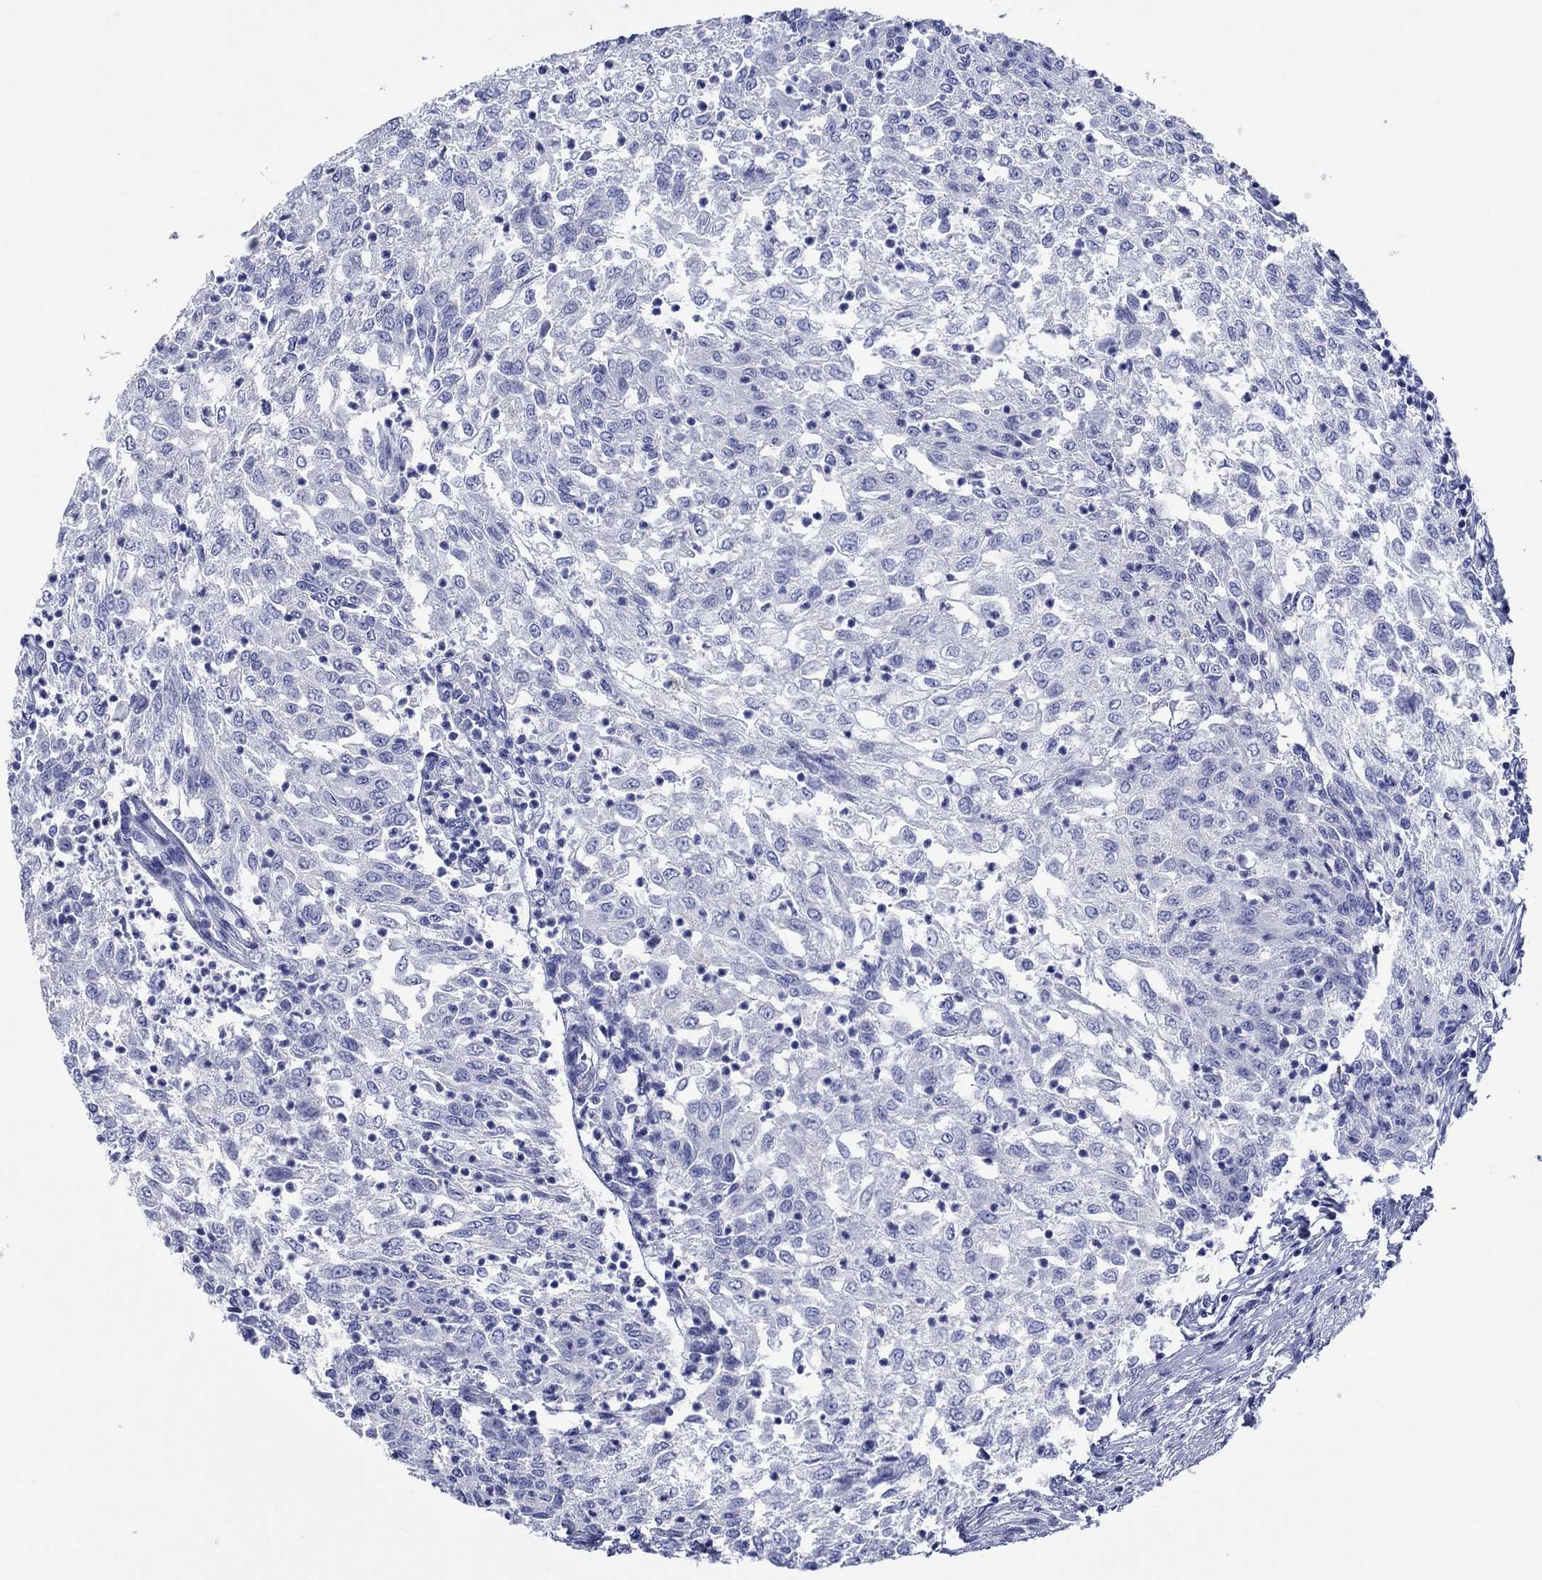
{"staining": {"intensity": "negative", "quantity": "none", "location": "none"}, "tissue": "urothelial cancer", "cell_type": "Tumor cells", "image_type": "cancer", "snomed": [{"axis": "morphology", "description": "Urothelial carcinoma, Low grade"}, {"axis": "topography", "description": "Urinary bladder"}], "caption": "This is an immunohistochemistry image of low-grade urothelial carcinoma. There is no positivity in tumor cells.", "gene": "HCRT", "patient": {"sex": "male", "age": 78}}